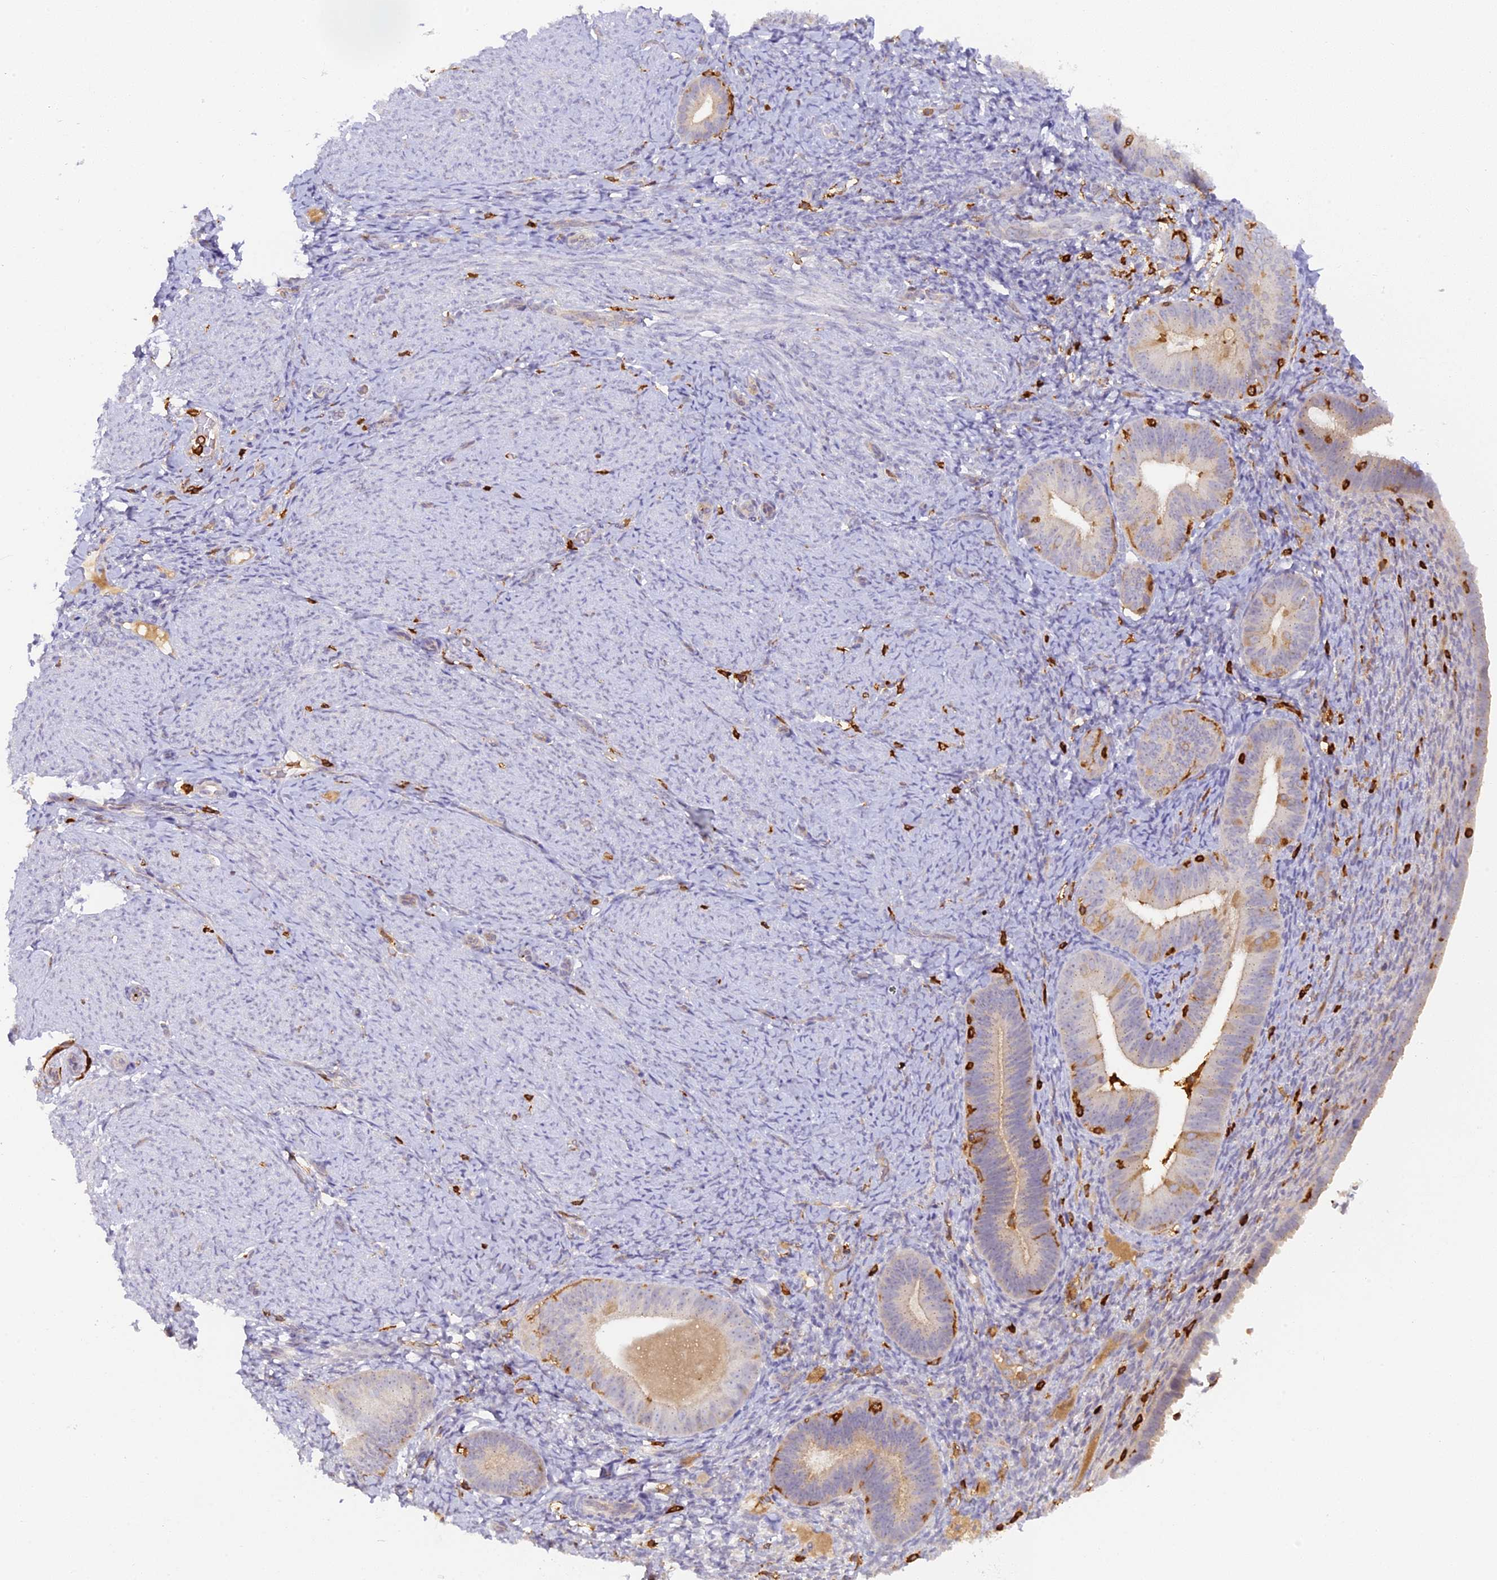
{"staining": {"intensity": "negative", "quantity": "none", "location": "none"}, "tissue": "endometrium", "cell_type": "Cells in endometrial stroma", "image_type": "normal", "snomed": [{"axis": "morphology", "description": "Normal tissue, NOS"}, {"axis": "topography", "description": "Endometrium"}], "caption": "Immunohistochemical staining of benign human endometrium shows no significant expression in cells in endometrial stroma.", "gene": "FYB1", "patient": {"sex": "female", "age": 65}}